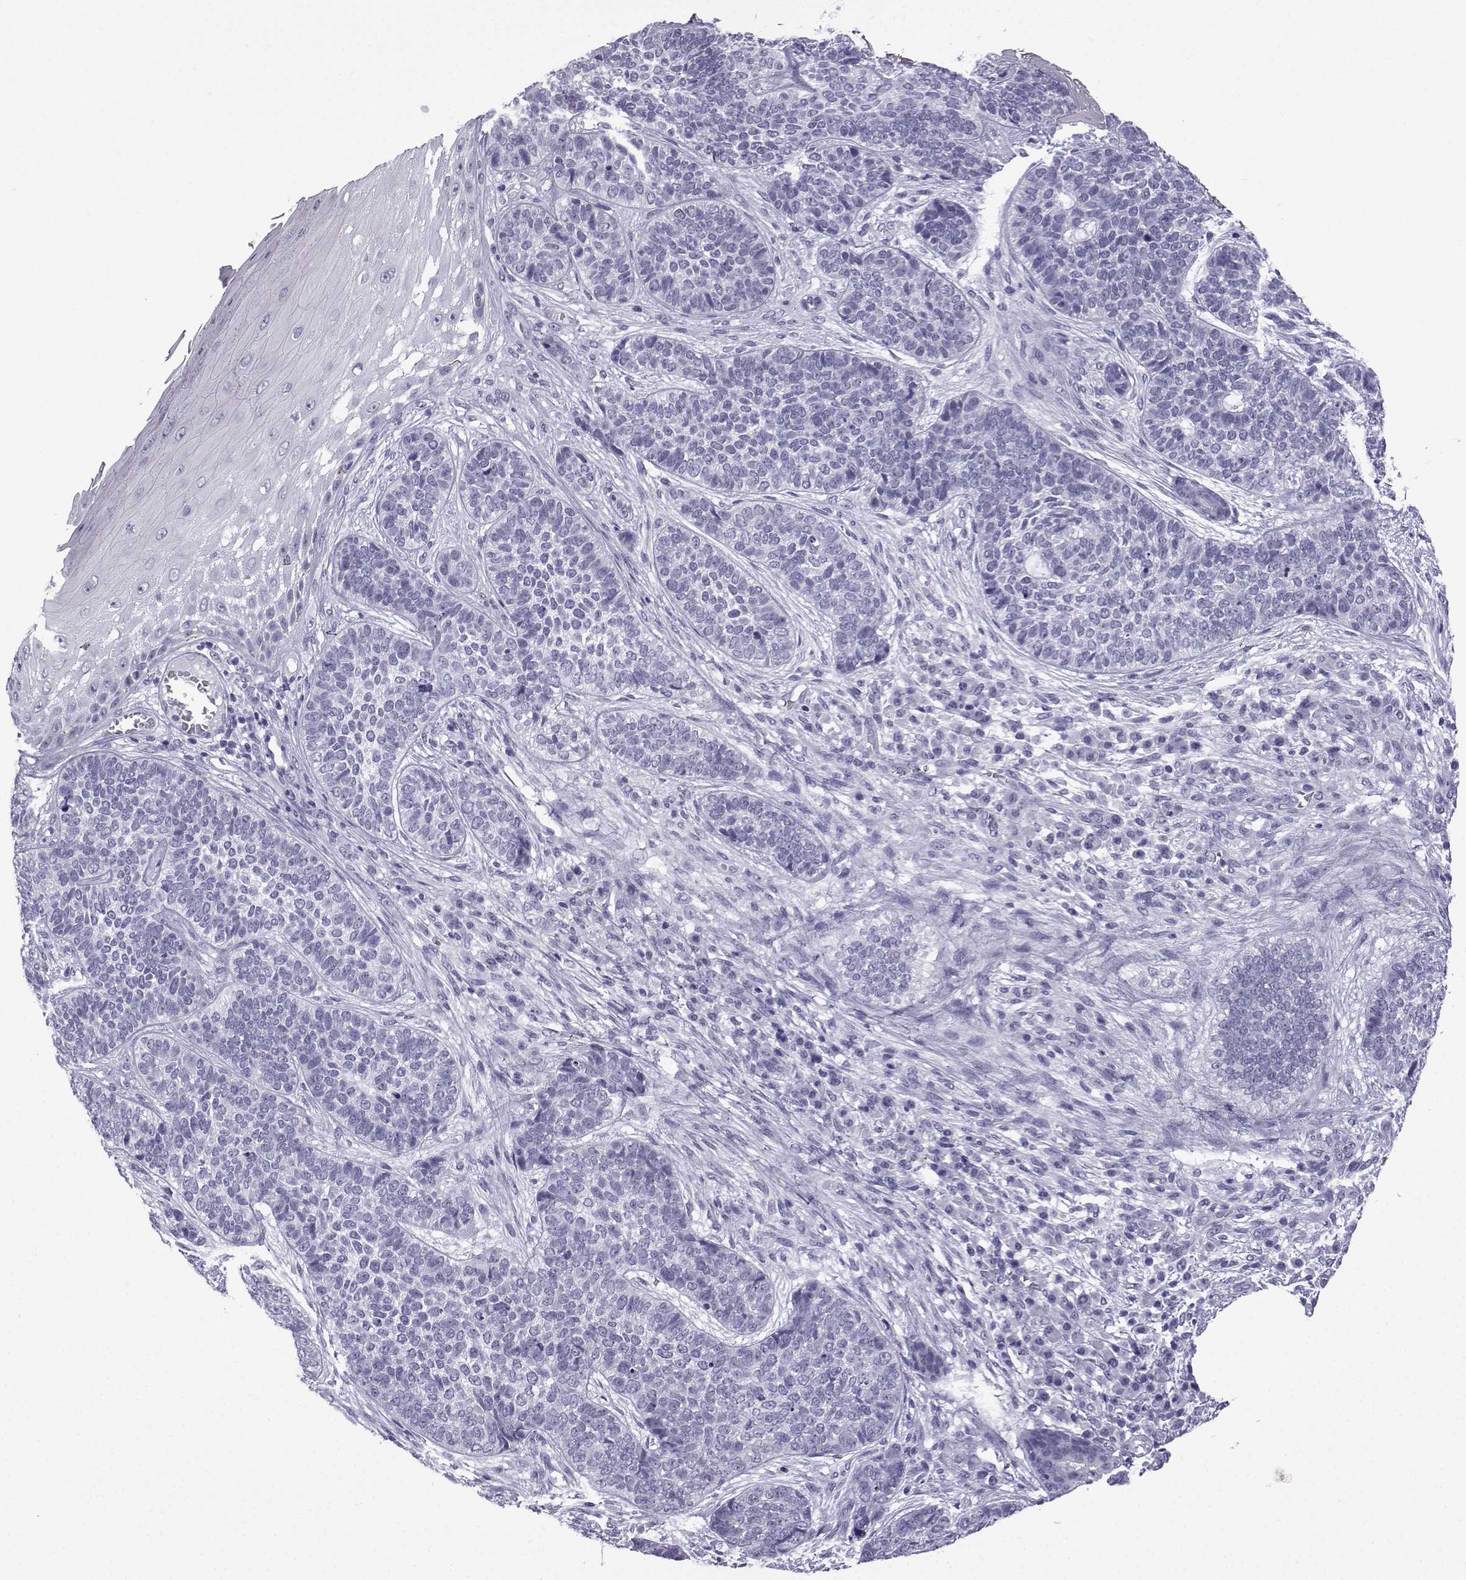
{"staining": {"intensity": "negative", "quantity": "none", "location": "none"}, "tissue": "skin cancer", "cell_type": "Tumor cells", "image_type": "cancer", "snomed": [{"axis": "morphology", "description": "Basal cell carcinoma"}, {"axis": "topography", "description": "Skin"}], "caption": "Basal cell carcinoma (skin) was stained to show a protein in brown. There is no significant staining in tumor cells.", "gene": "MRGBP", "patient": {"sex": "female", "age": 69}}